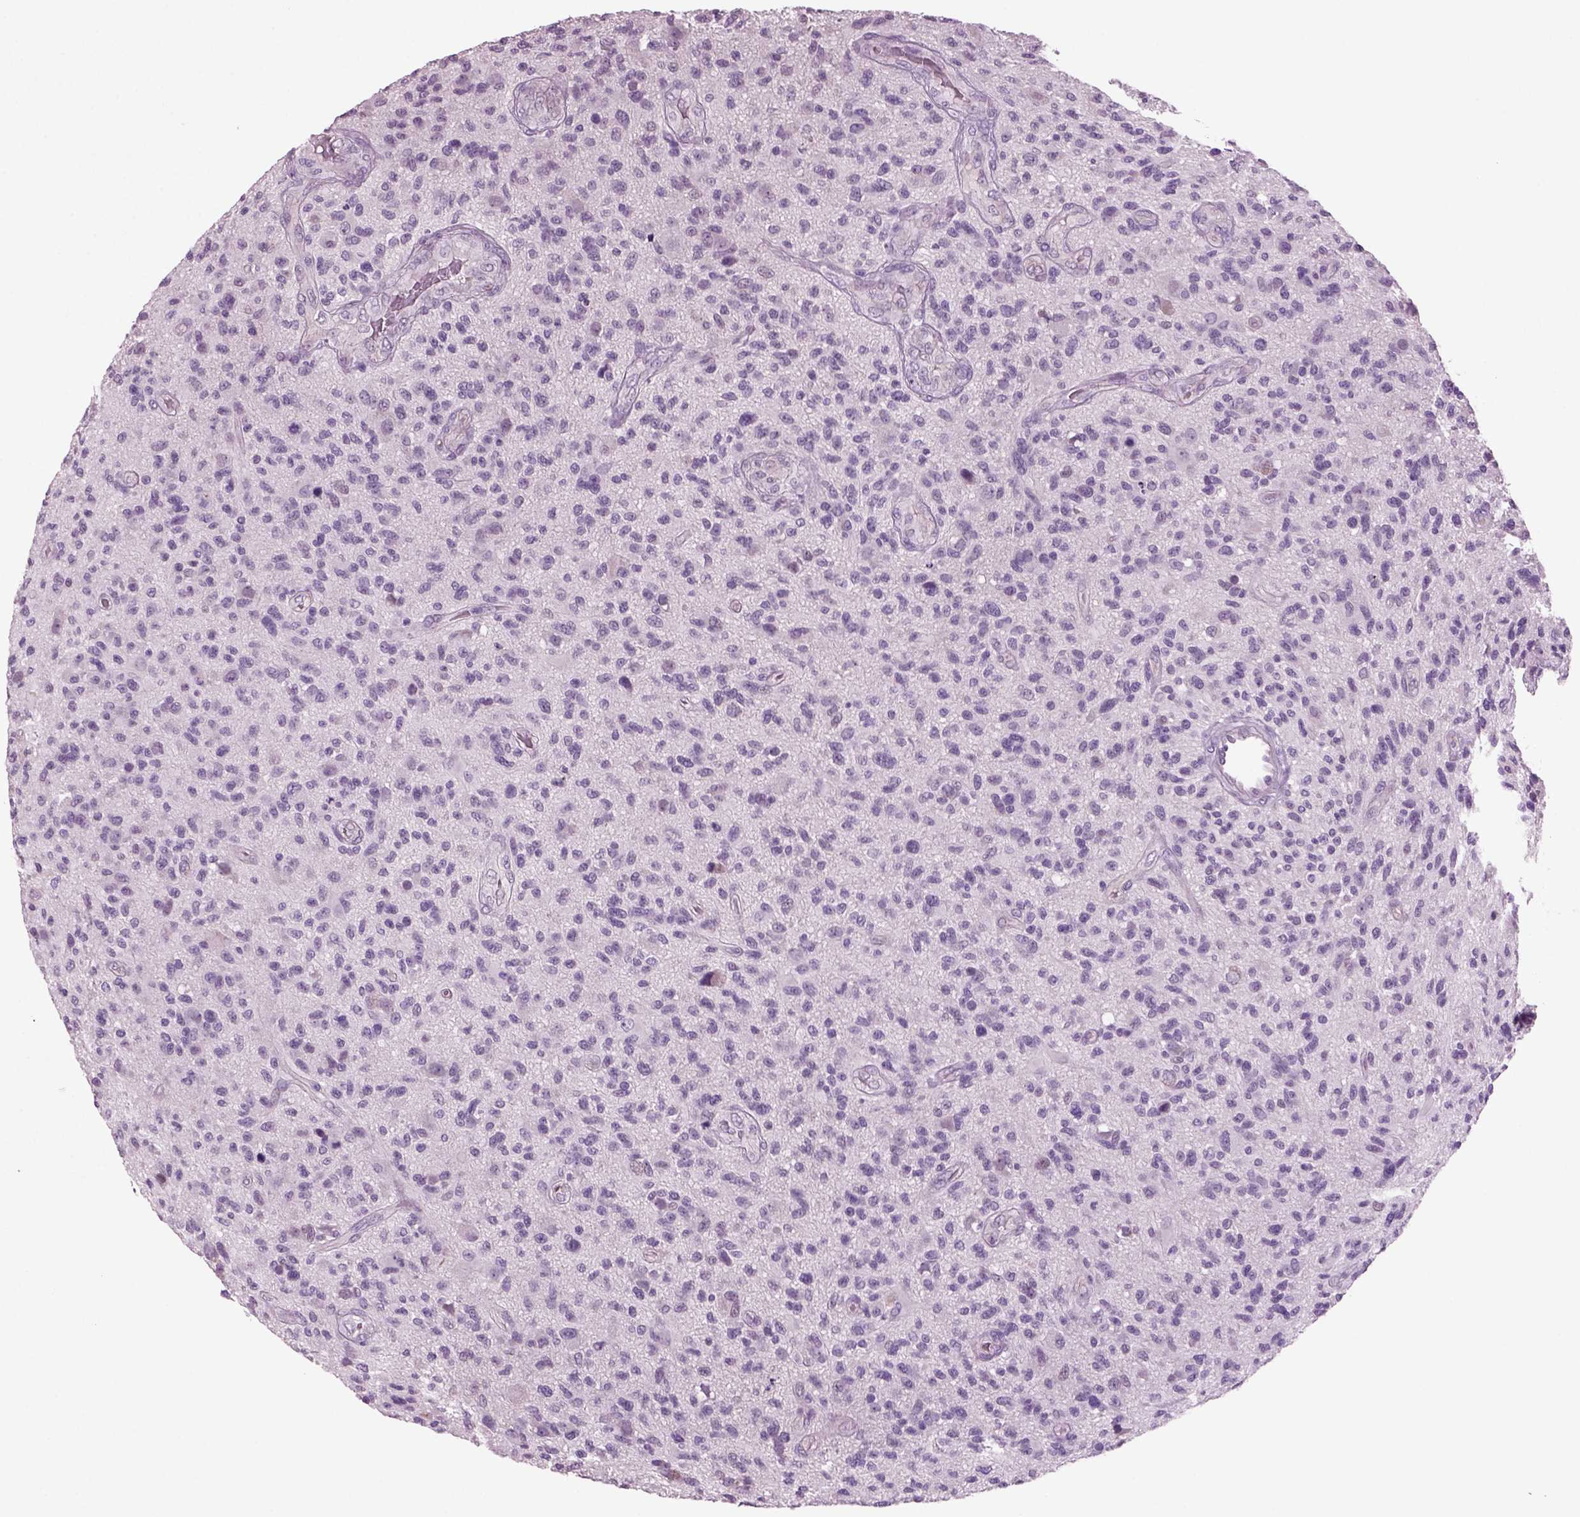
{"staining": {"intensity": "negative", "quantity": "none", "location": "none"}, "tissue": "glioma", "cell_type": "Tumor cells", "image_type": "cancer", "snomed": [{"axis": "morphology", "description": "Glioma, malignant, High grade"}, {"axis": "topography", "description": "Brain"}], "caption": "Glioma stained for a protein using immunohistochemistry reveals no expression tumor cells.", "gene": "COL9A2", "patient": {"sex": "male", "age": 47}}